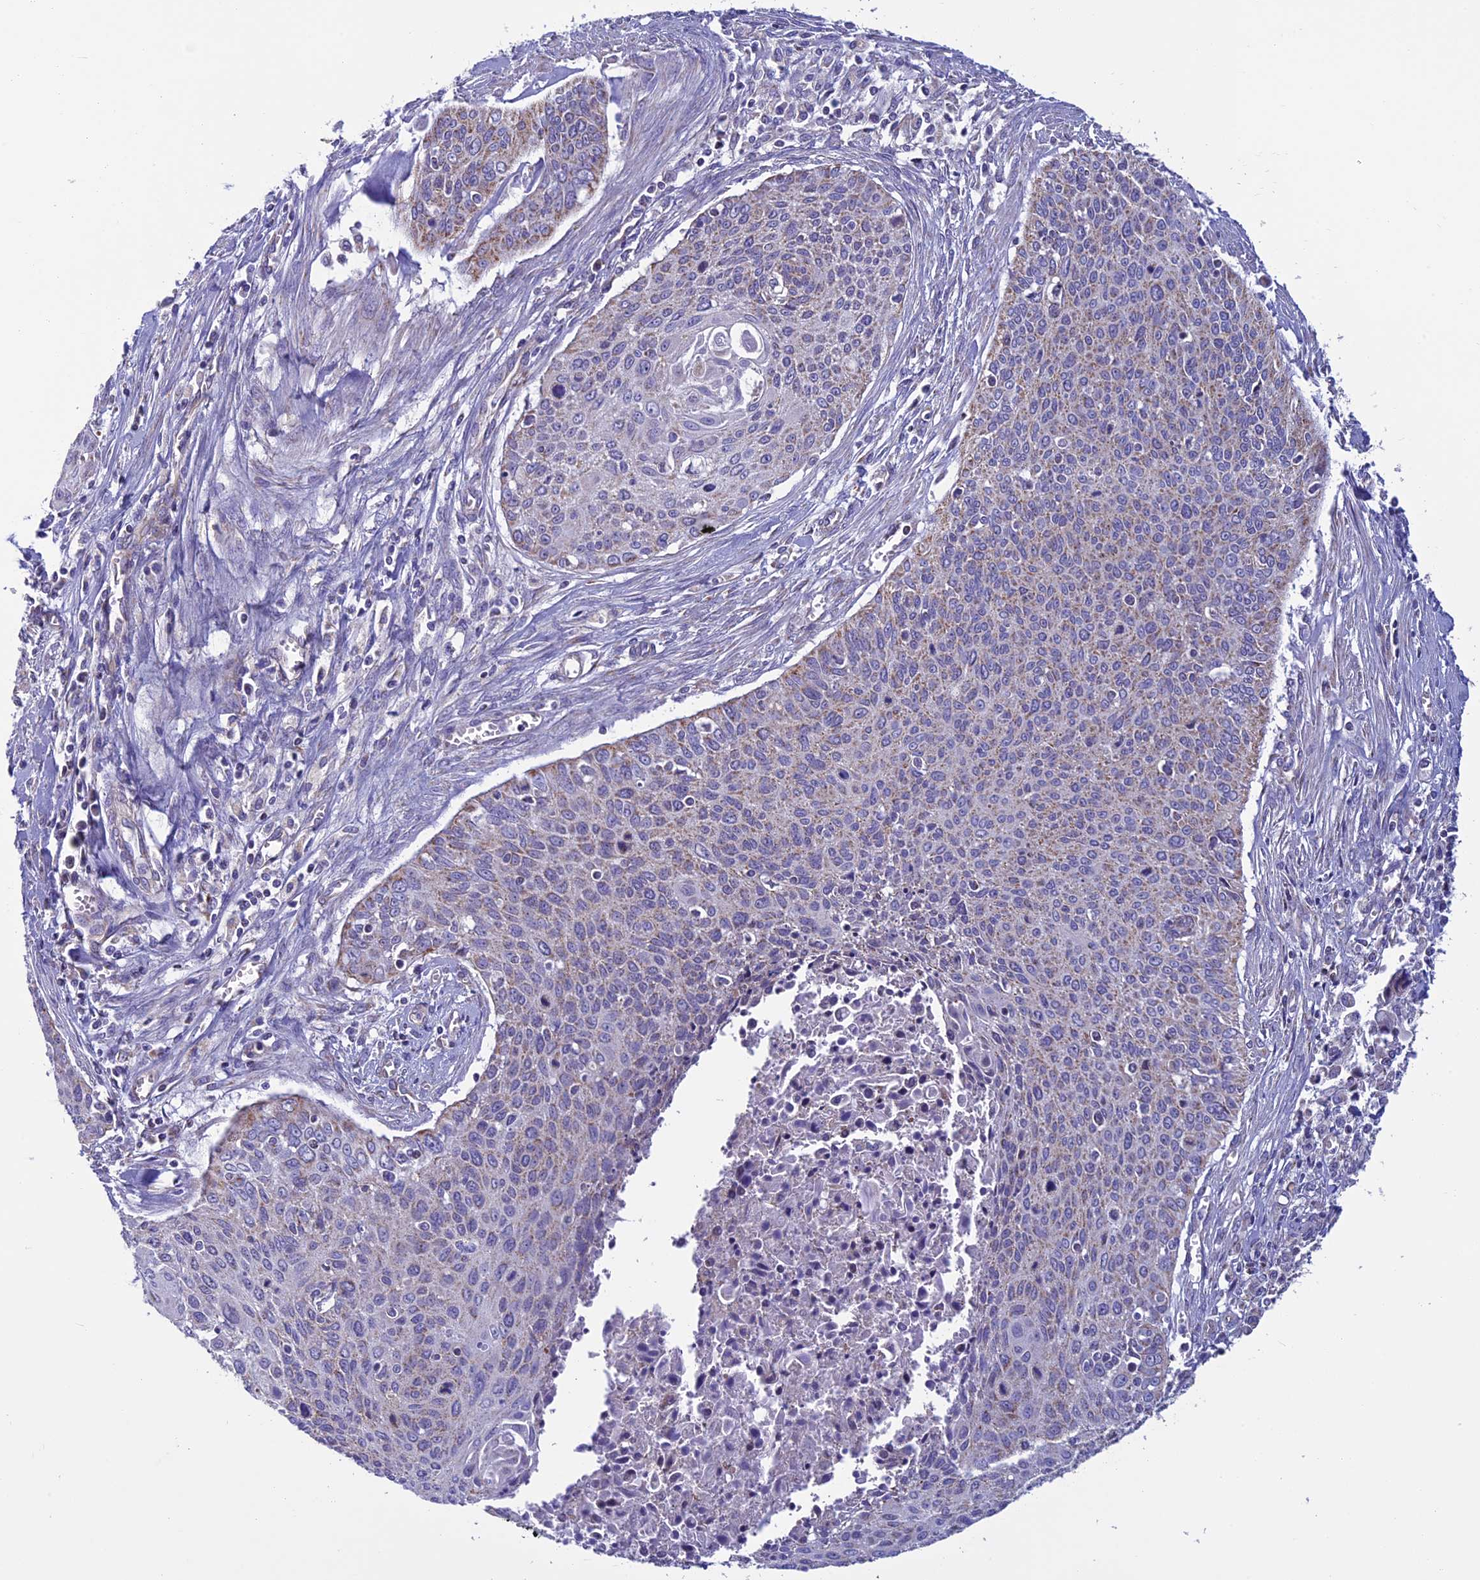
{"staining": {"intensity": "weak", "quantity": "<25%", "location": "cytoplasmic/membranous"}, "tissue": "cervical cancer", "cell_type": "Tumor cells", "image_type": "cancer", "snomed": [{"axis": "morphology", "description": "Squamous cell carcinoma, NOS"}, {"axis": "topography", "description": "Cervix"}], "caption": "Image shows no significant protein staining in tumor cells of cervical cancer (squamous cell carcinoma).", "gene": "MFSD12", "patient": {"sex": "female", "age": 55}}